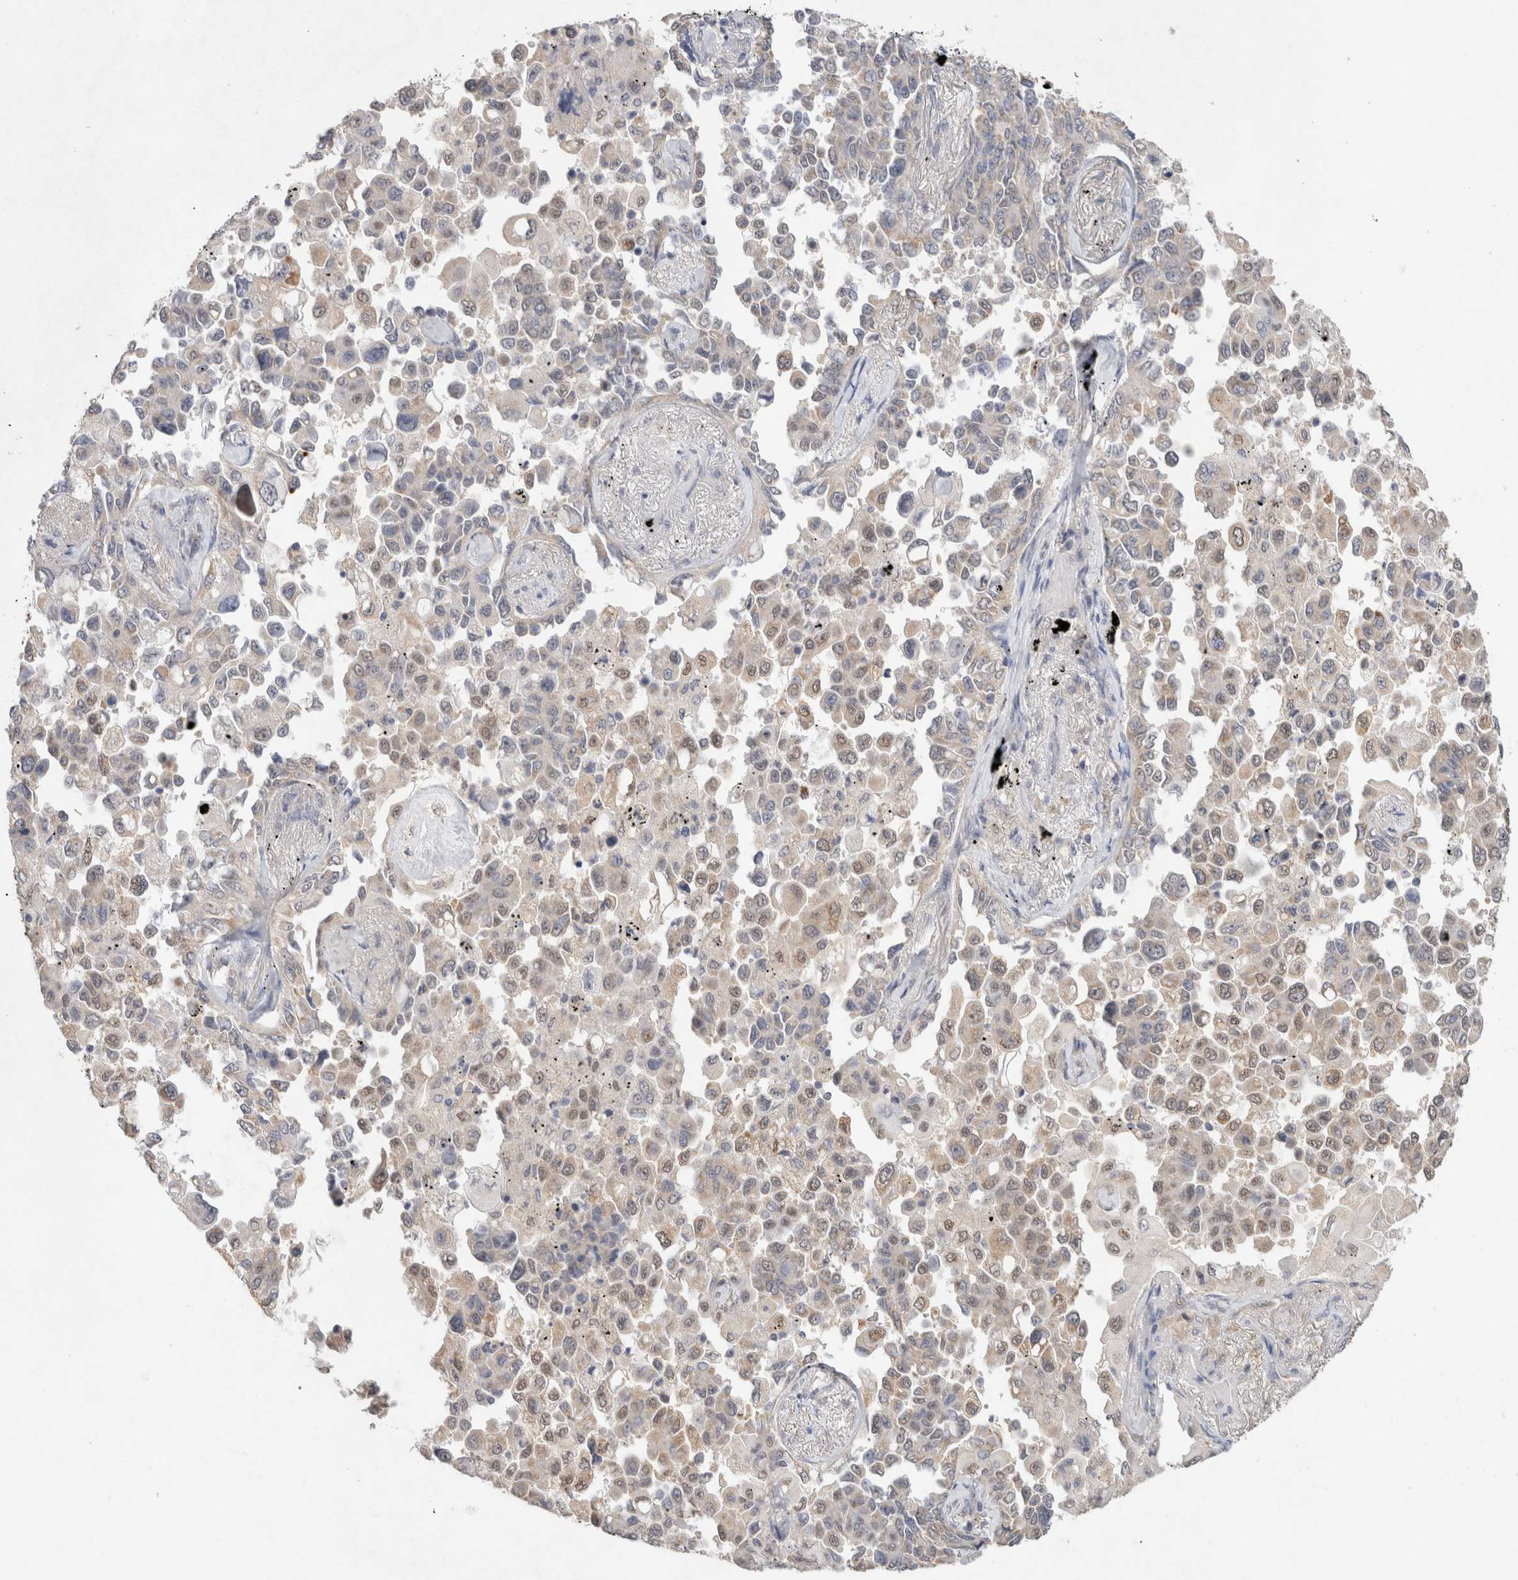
{"staining": {"intensity": "weak", "quantity": "25%-75%", "location": "nuclear"}, "tissue": "lung cancer", "cell_type": "Tumor cells", "image_type": "cancer", "snomed": [{"axis": "morphology", "description": "Adenocarcinoma, NOS"}, {"axis": "topography", "description": "Lung"}], "caption": "Lung adenocarcinoma stained with a protein marker displays weak staining in tumor cells.", "gene": "RAB14", "patient": {"sex": "female", "age": 67}}